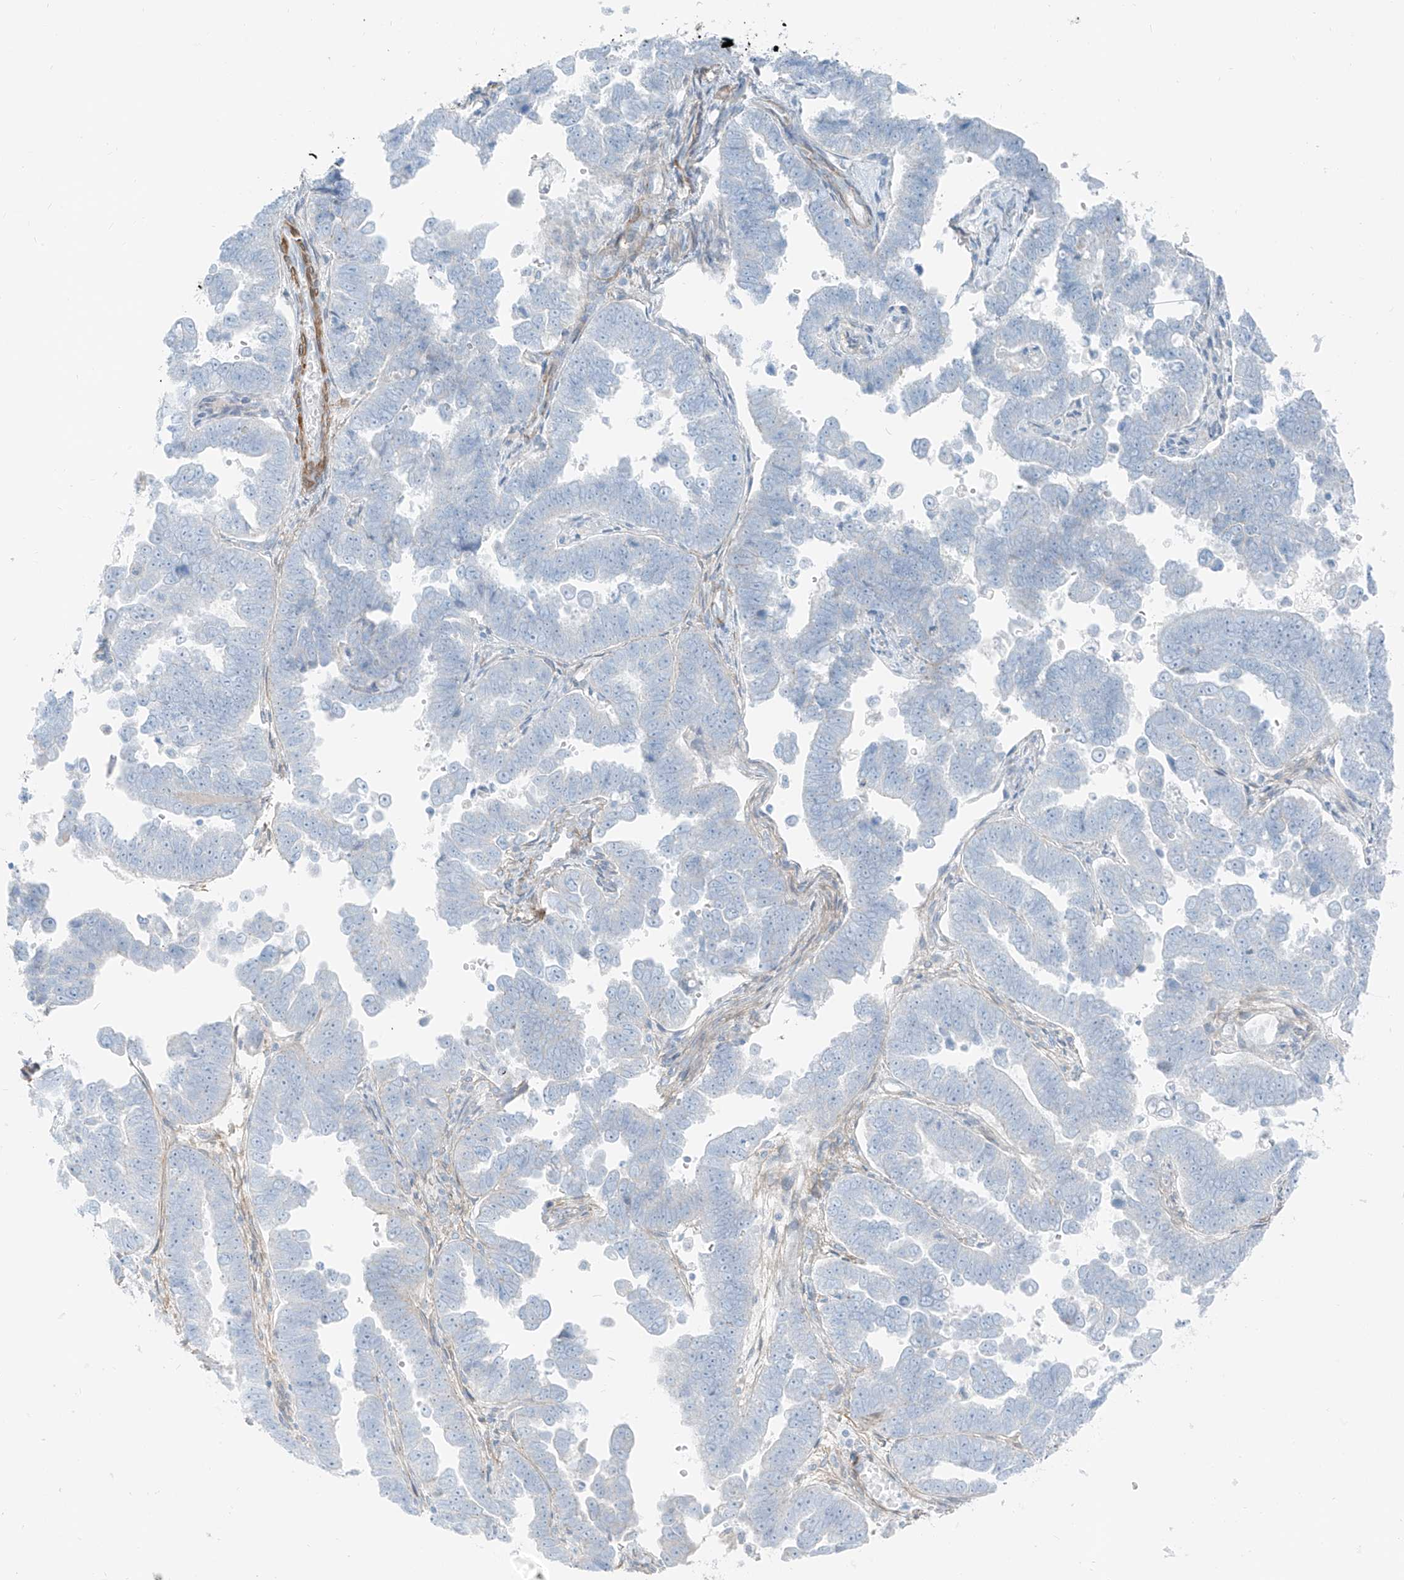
{"staining": {"intensity": "negative", "quantity": "none", "location": "none"}, "tissue": "endometrial cancer", "cell_type": "Tumor cells", "image_type": "cancer", "snomed": [{"axis": "morphology", "description": "Adenocarcinoma, NOS"}, {"axis": "topography", "description": "Endometrium"}], "caption": "An immunohistochemistry photomicrograph of adenocarcinoma (endometrial) is shown. There is no staining in tumor cells of adenocarcinoma (endometrial).", "gene": "SMCP", "patient": {"sex": "female", "age": 75}}